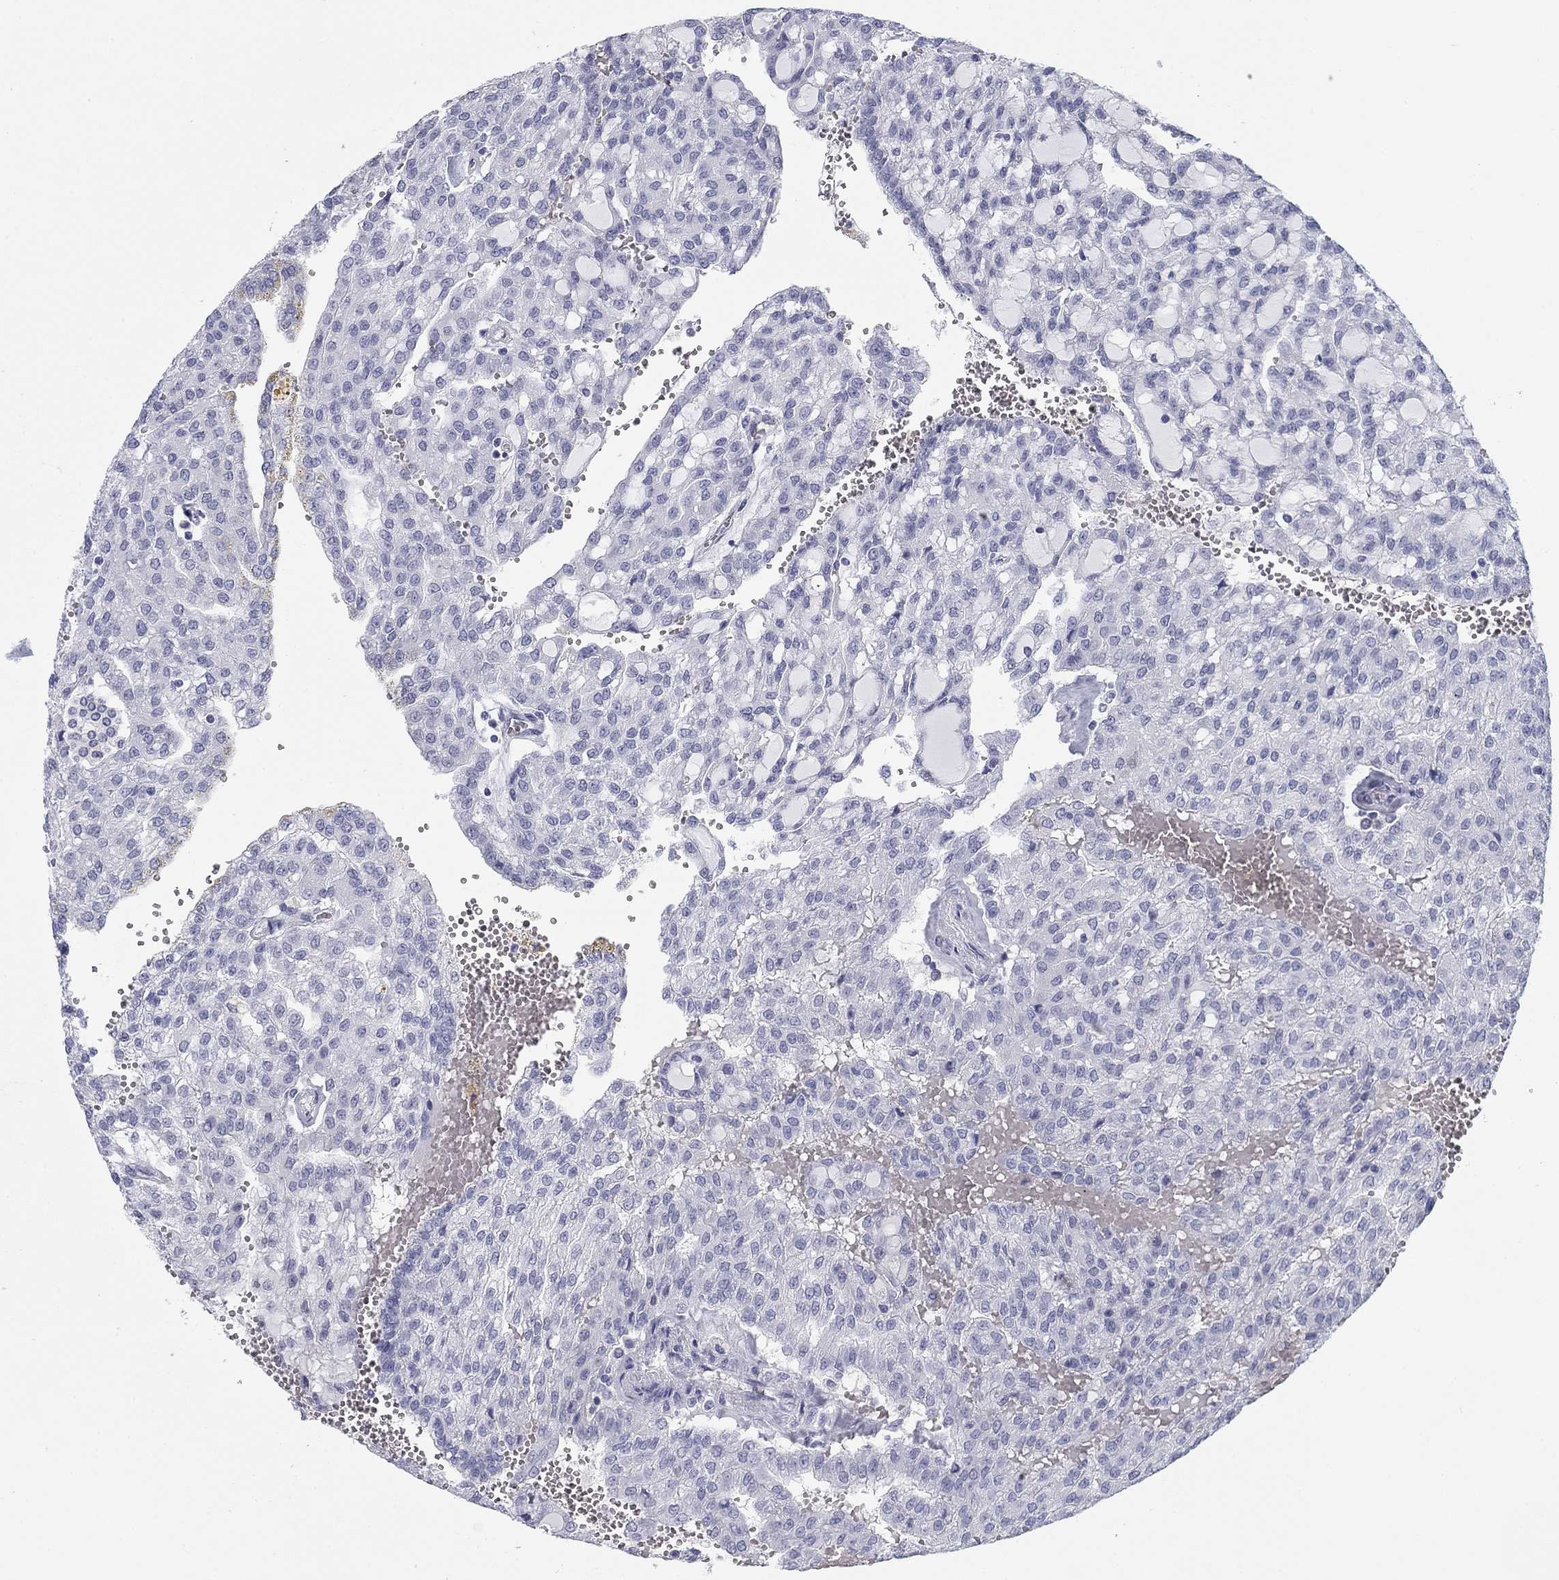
{"staining": {"intensity": "negative", "quantity": "none", "location": "none"}, "tissue": "renal cancer", "cell_type": "Tumor cells", "image_type": "cancer", "snomed": [{"axis": "morphology", "description": "Adenocarcinoma, NOS"}, {"axis": "topography", "description": "Kidney"}], "caption": "Renal cancer stained for a protein using immunohistochemistry demonstrates no positivity tumor cells.", "gene": "CALB1", "patient": {"sex": "male", "age": 63}}